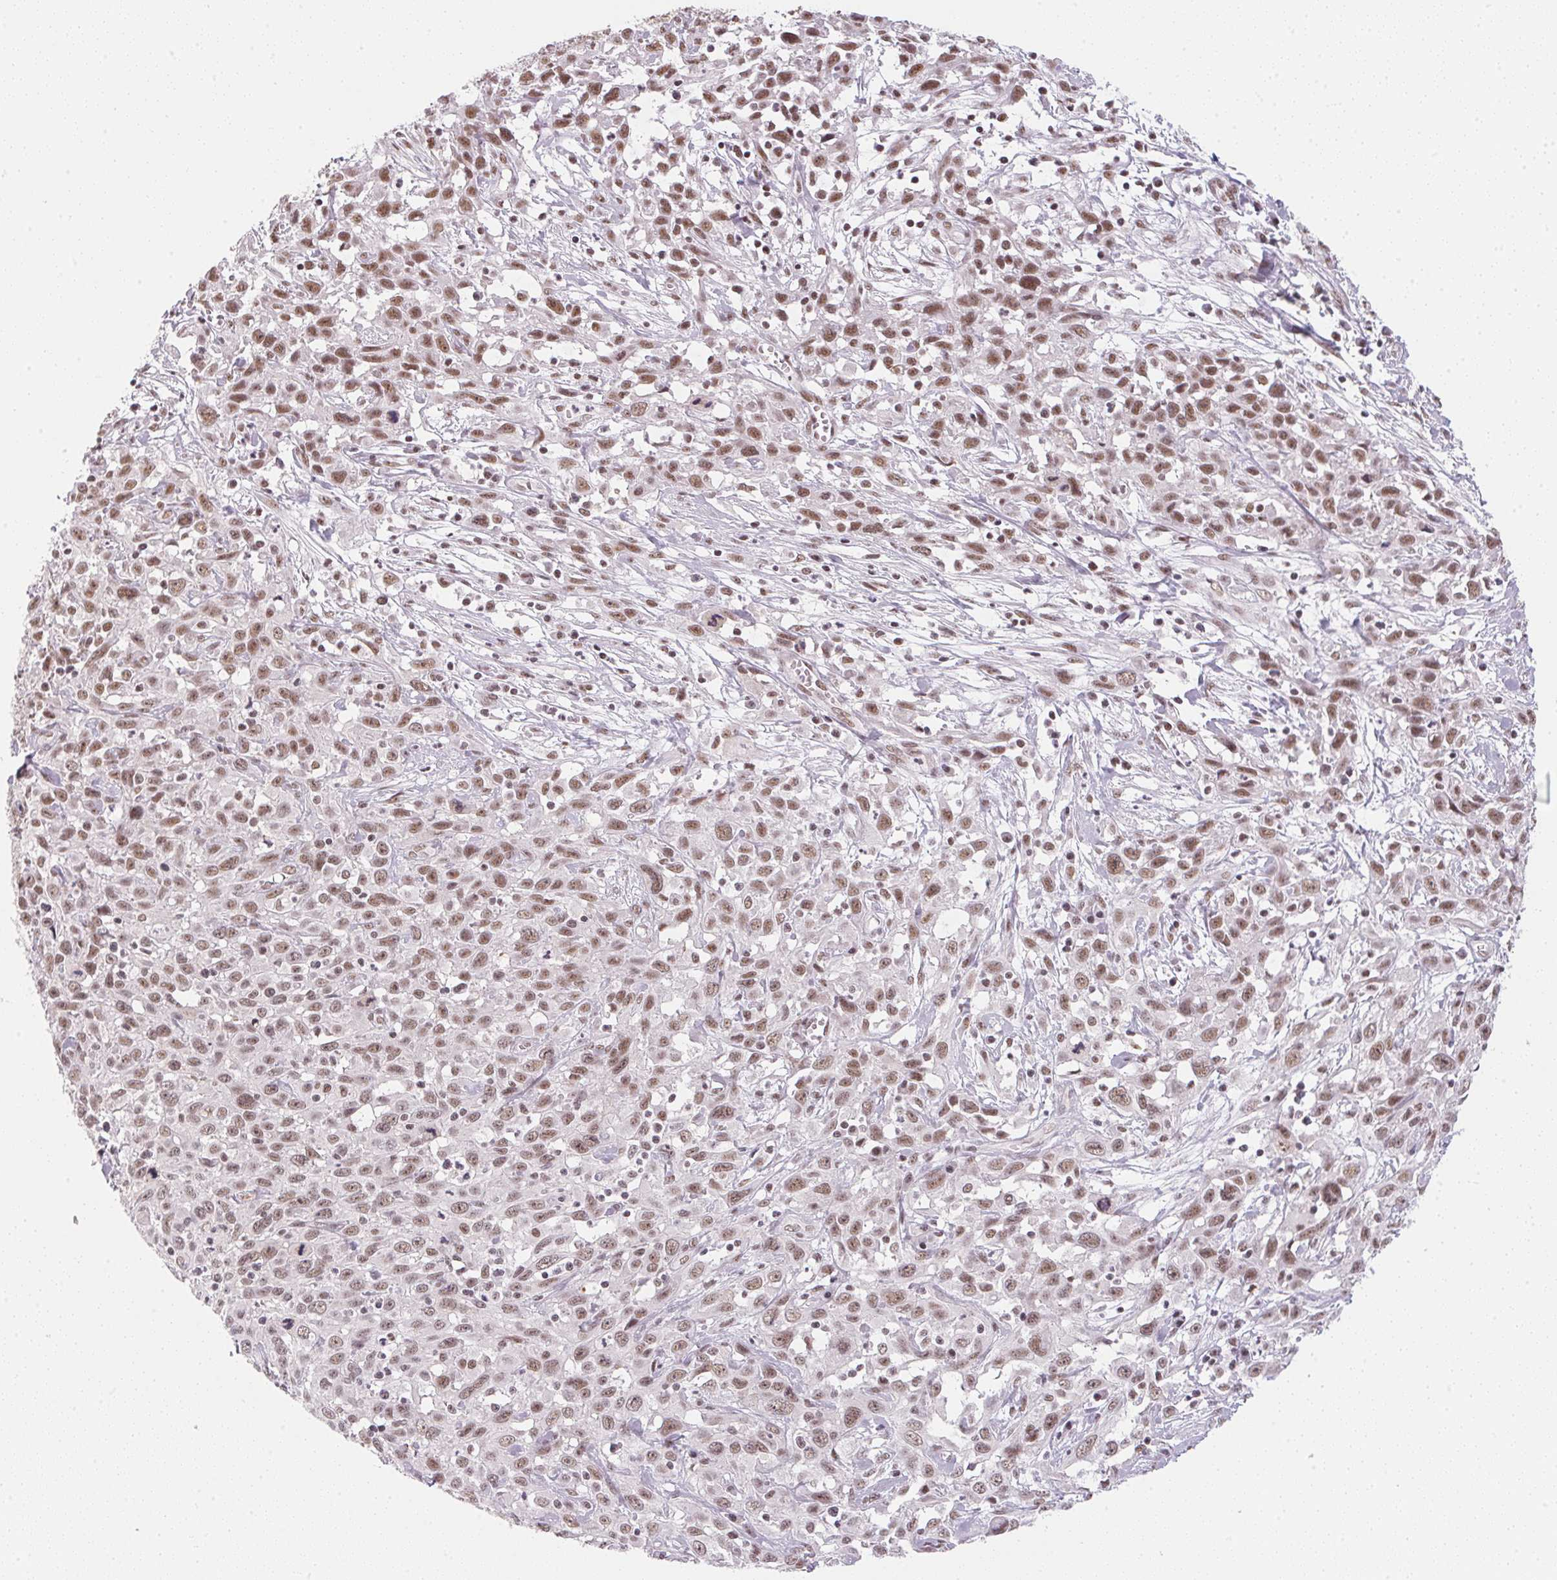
{"staining": {"intensity": "moderate", "quantity": ">75%", "location": "nuclear"}, "tissue": "cervical cancer", "cell_type": "Tumor cells", "image_type": "cancer", "snomed": [{"axis": "morphology", "description": "Squamous cell carcinoma, NOS"}, {"axis": "topography", "description": "Cervix"}], "caption": "There is medium levels of moderate nuclear expression in tumor cells of cervical squamous cell carcinoma, as demonstrated by immunohistochemical staining (brown color).", "gene": "SRSF7", "patient": {"sex": "female", "age": 38}}